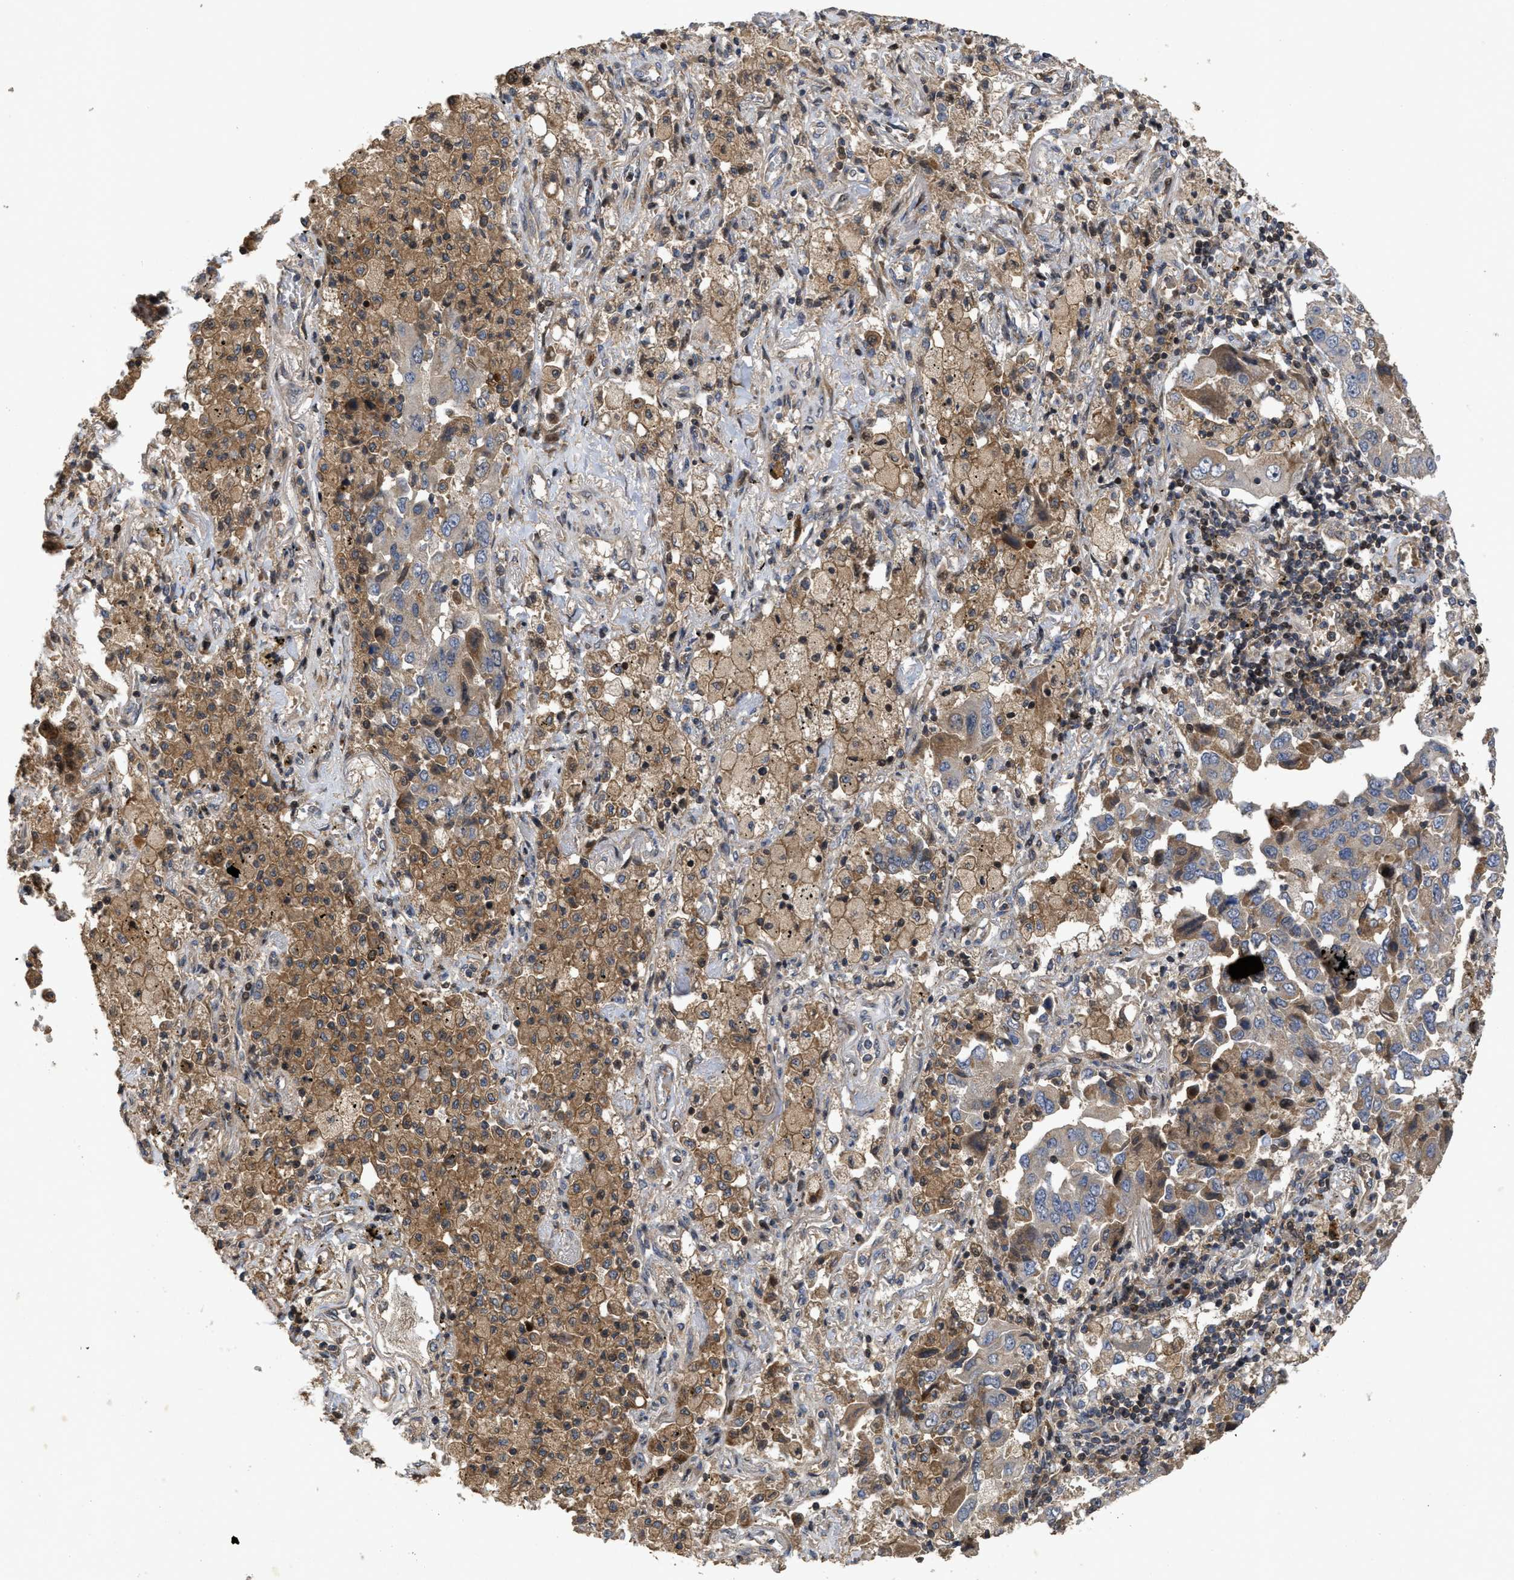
{"staining": {"intensity": "moderate", "quantity": "<25%", "location": "cytoplasmic/membranous"}, "tissue": "lung cancer", "cell_type": "Tumor cells", "image_type": "cancer", "snomed": [{"axis": "morphology", "description": "Adenocarcinoma, NOS"}, {"axis": "topography", "description": "Lung"}], "caption": "Moderate cytoplasmic/membranous staining for a protein is present in approximately <25% of tumor cells of adenocarcinoma (lung) using immunohistochemistry (IHC).", "gene": "CBR3", "patient": {"sex": "female", "age": 65}}